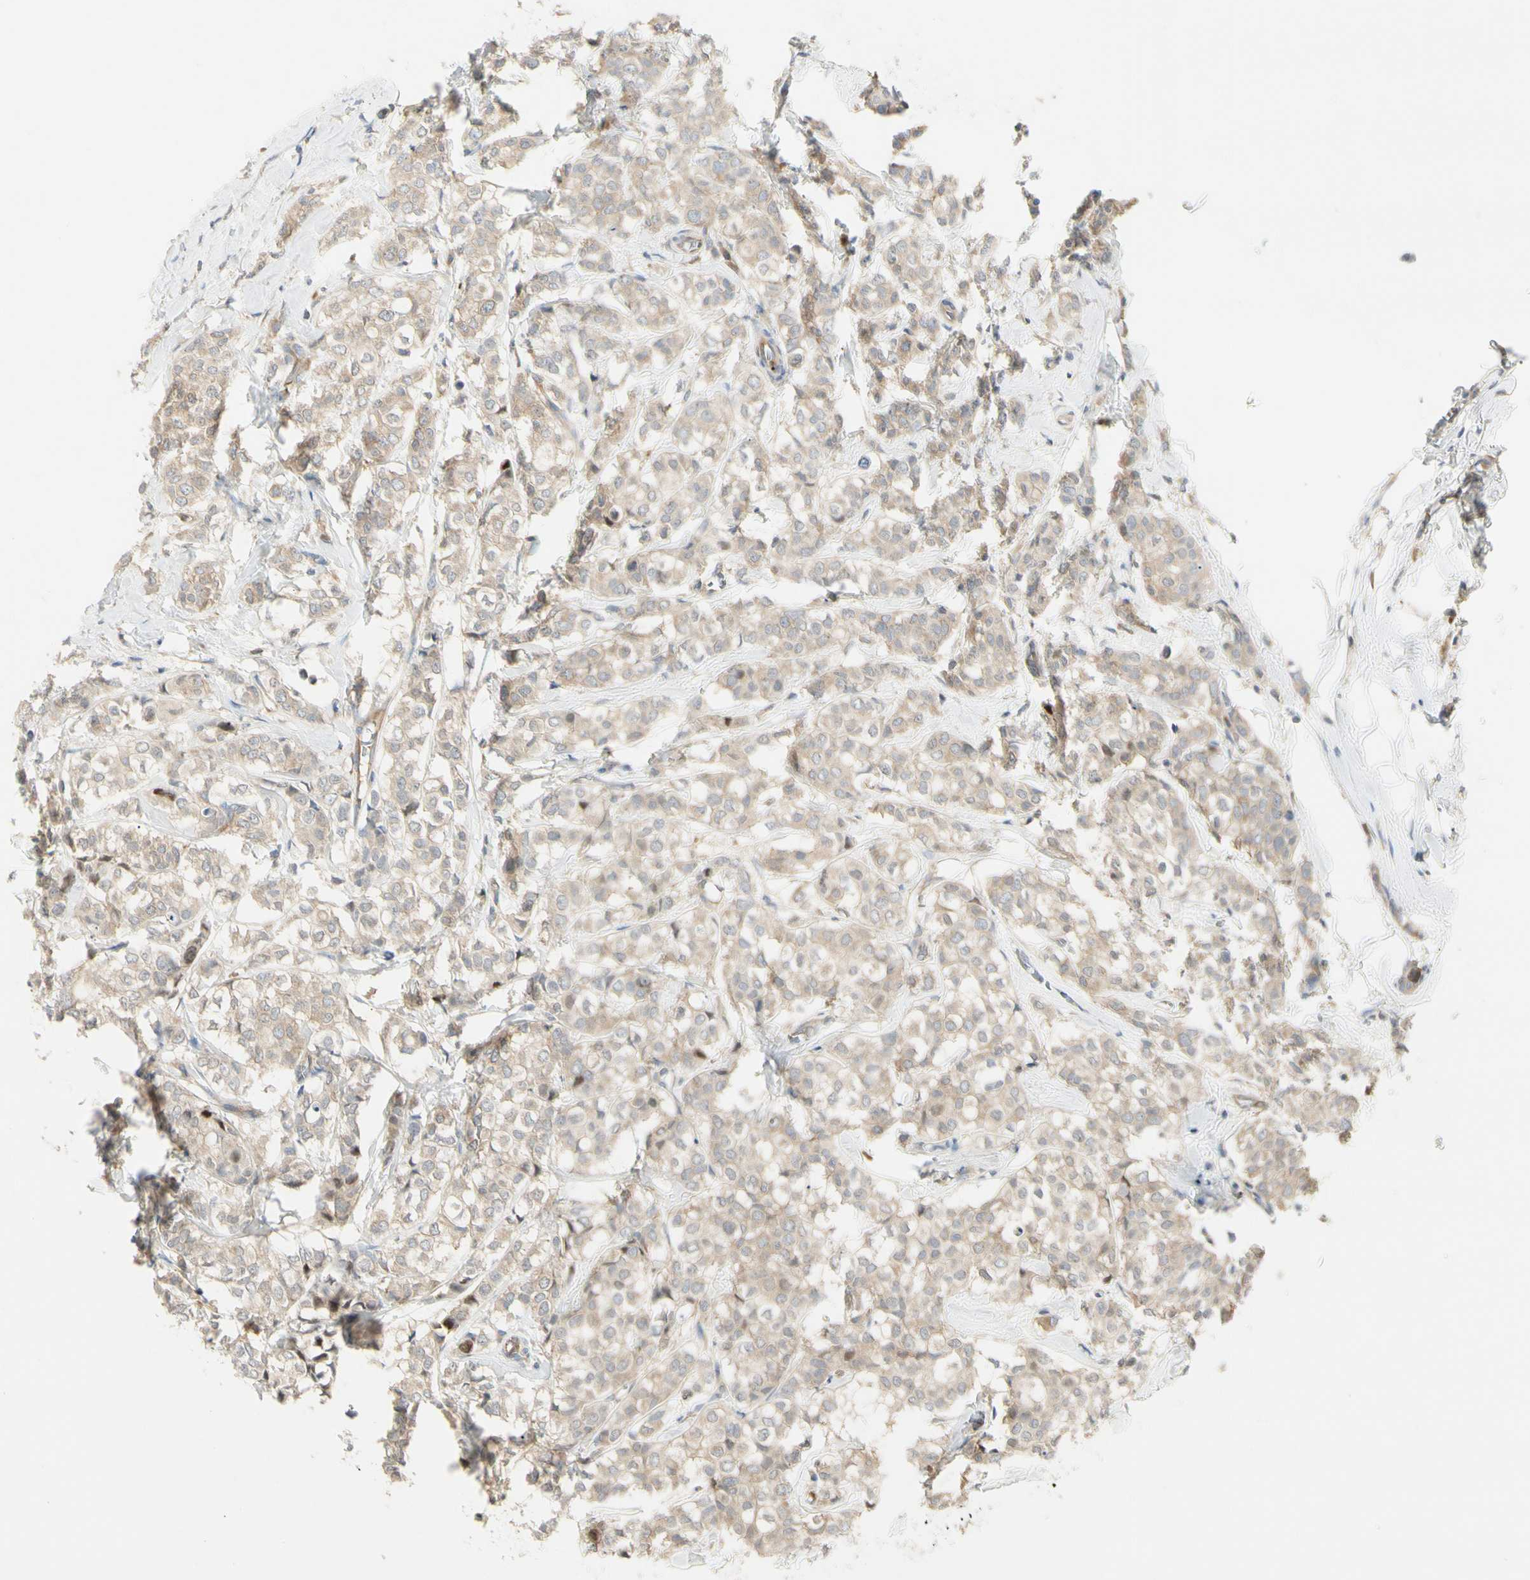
{"staining": {"intensity": "weak", "quantity": ">75%", "location": "cytoplasmic/membranous"}, "tissue": "breast cancer", "cell_type": "Tumor cells", "image_type": "cancer", "snomed": [{"axis": "morphology", "description": "Lobular carcinoma"}, {"axis": "topography", "description": "Breast"}], "caption": "This is an image of IHC staining of breast cancer, which shows weak staining in the cytoplasmic/membranous of tumor cells.", "gene": "NFKB2", "patient": {"sex": "female", "age": 60}}